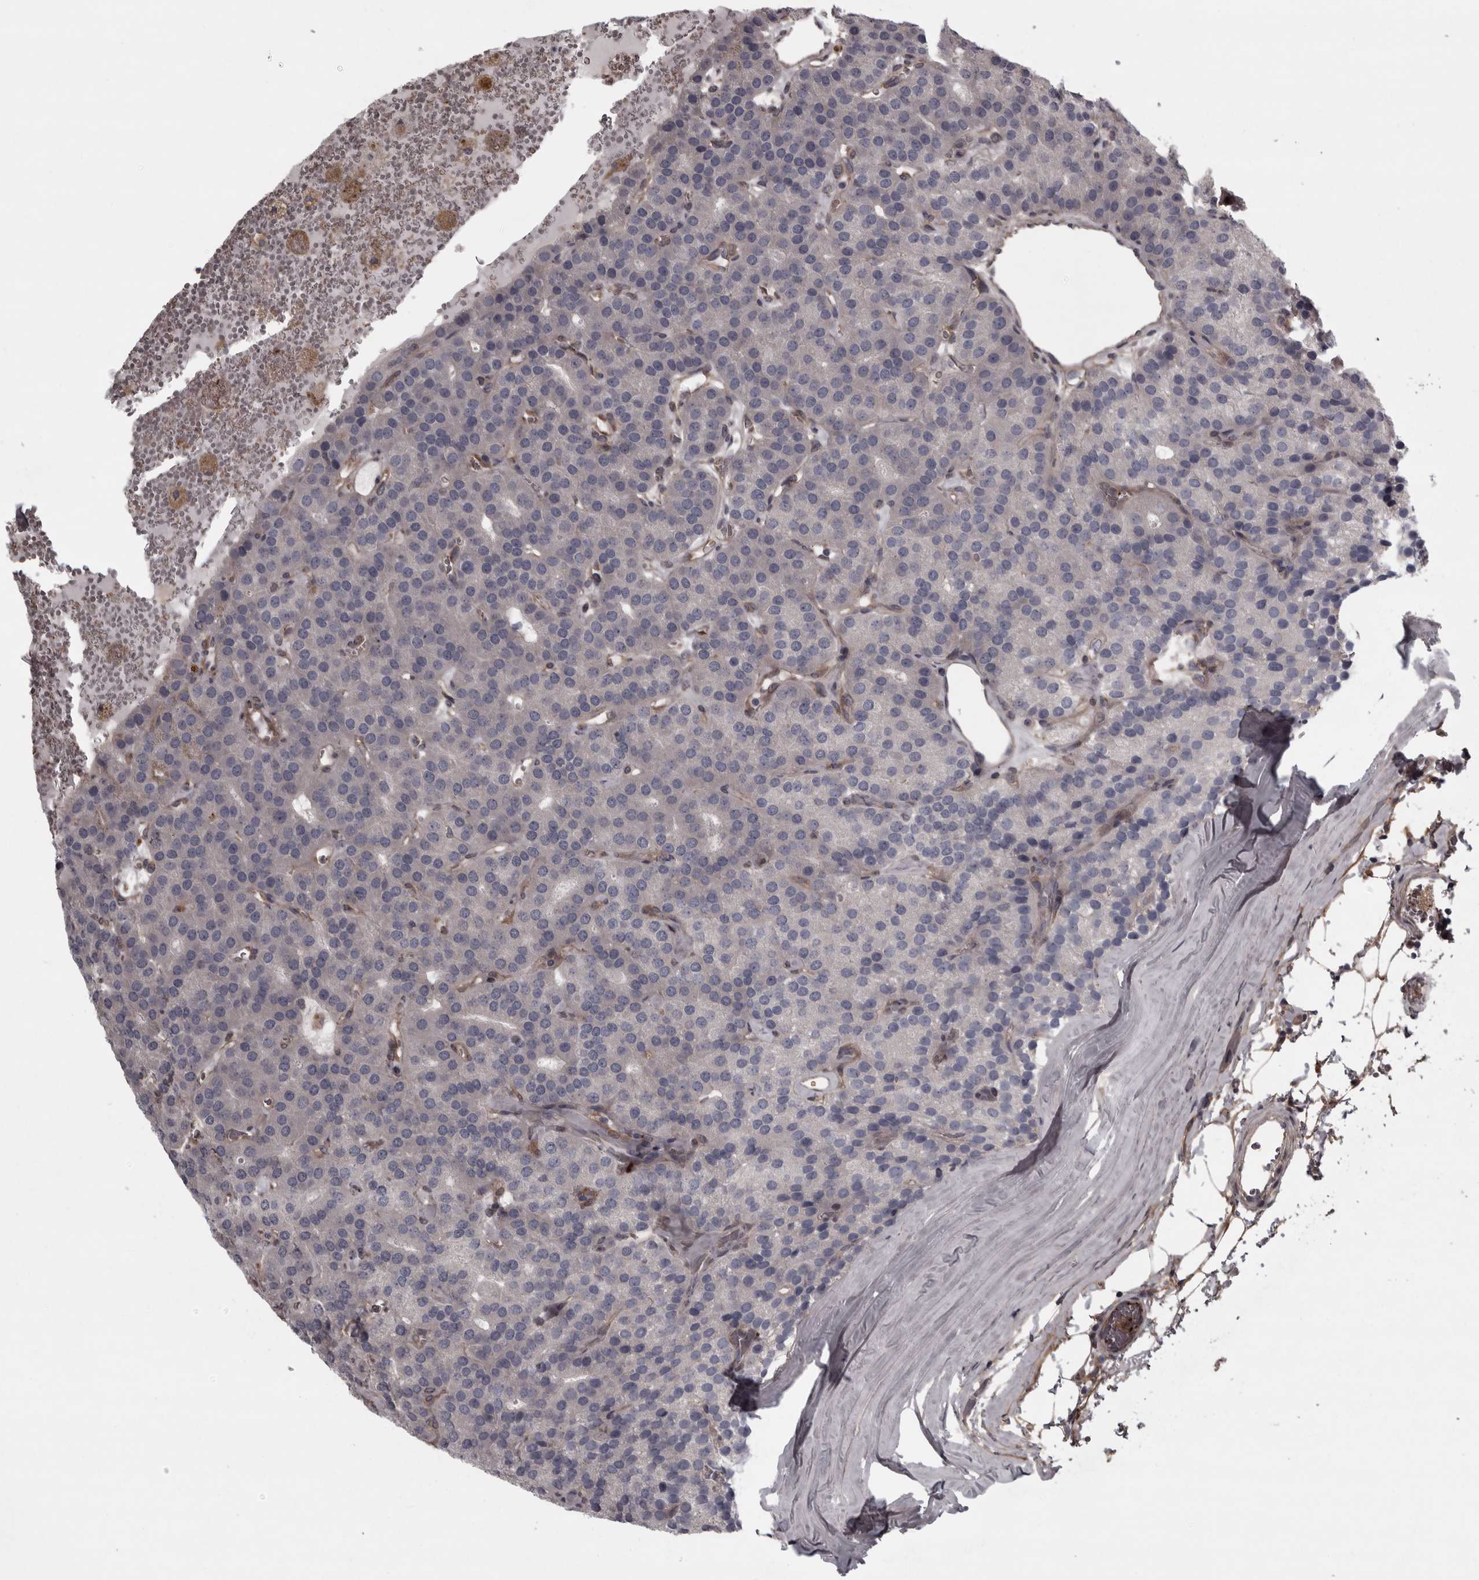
{"staining": {"intensity": "negative", "quantity": "none", "location": "none"}, "tissue": "parathyroid gland", "cell_type": "Glandular cells", "image_type": "normal", "snomed": [{"axis": "morphology", "description": "Normal tissue, NOS"}, {"axis": "morphology", "description": "Adenoma, NOS"}, {"axis": "topography", "description": "Parathyroid gland"}], "caption": "High power microscopy histopathology image of an immunohistochemistry image of benign parathyroid gland, revealing no significant positivity in glandular cells. (DAB (3,3'-diaminobenzidine) immunohistochemistry (IHC) with hematoxylin counter stain).", "gene": "RSU1", "patient": {"sex": "female", "age": 86}}